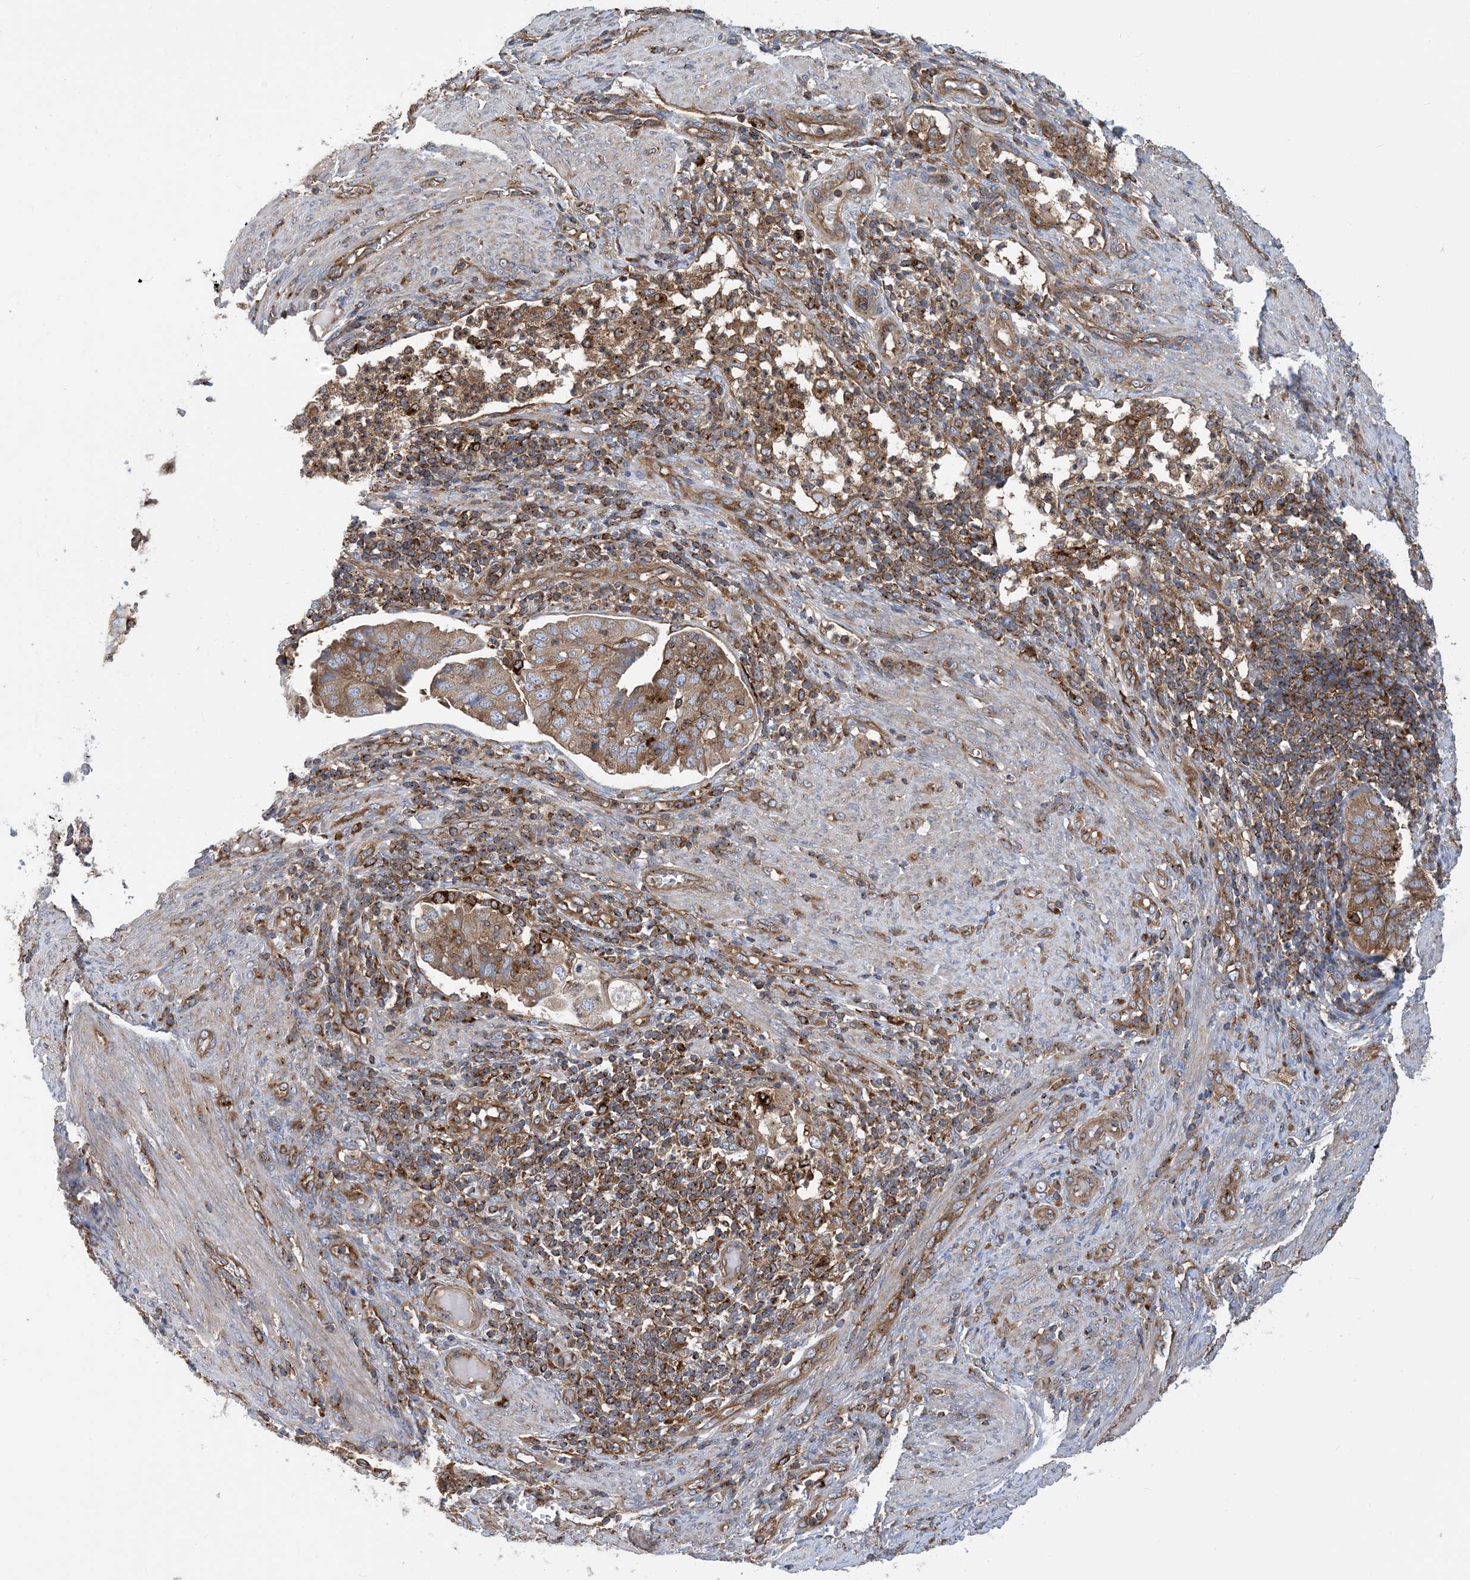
{"staining": {"intensity": "moderate", "quantity": ">75%", "location": "cytoplasmic/membranous"}, "tissue": "endometrial cancer", "cell_type": "Tumor cells", "image_type": "cancer", "snomed": [{"axis": "morphology", "description": "Adenocarcinoma, NOS"}, {"axis": "topography", "description": "Endometrium"}], "caption": "Protein staining displays moderate cytoplasmic/membranous staining in approximately >75% of tumor cells in adenocarcinoma (endometrial).", "gene": "DYNC1LI1", "patient": {"sex": "female", "age": 51}}